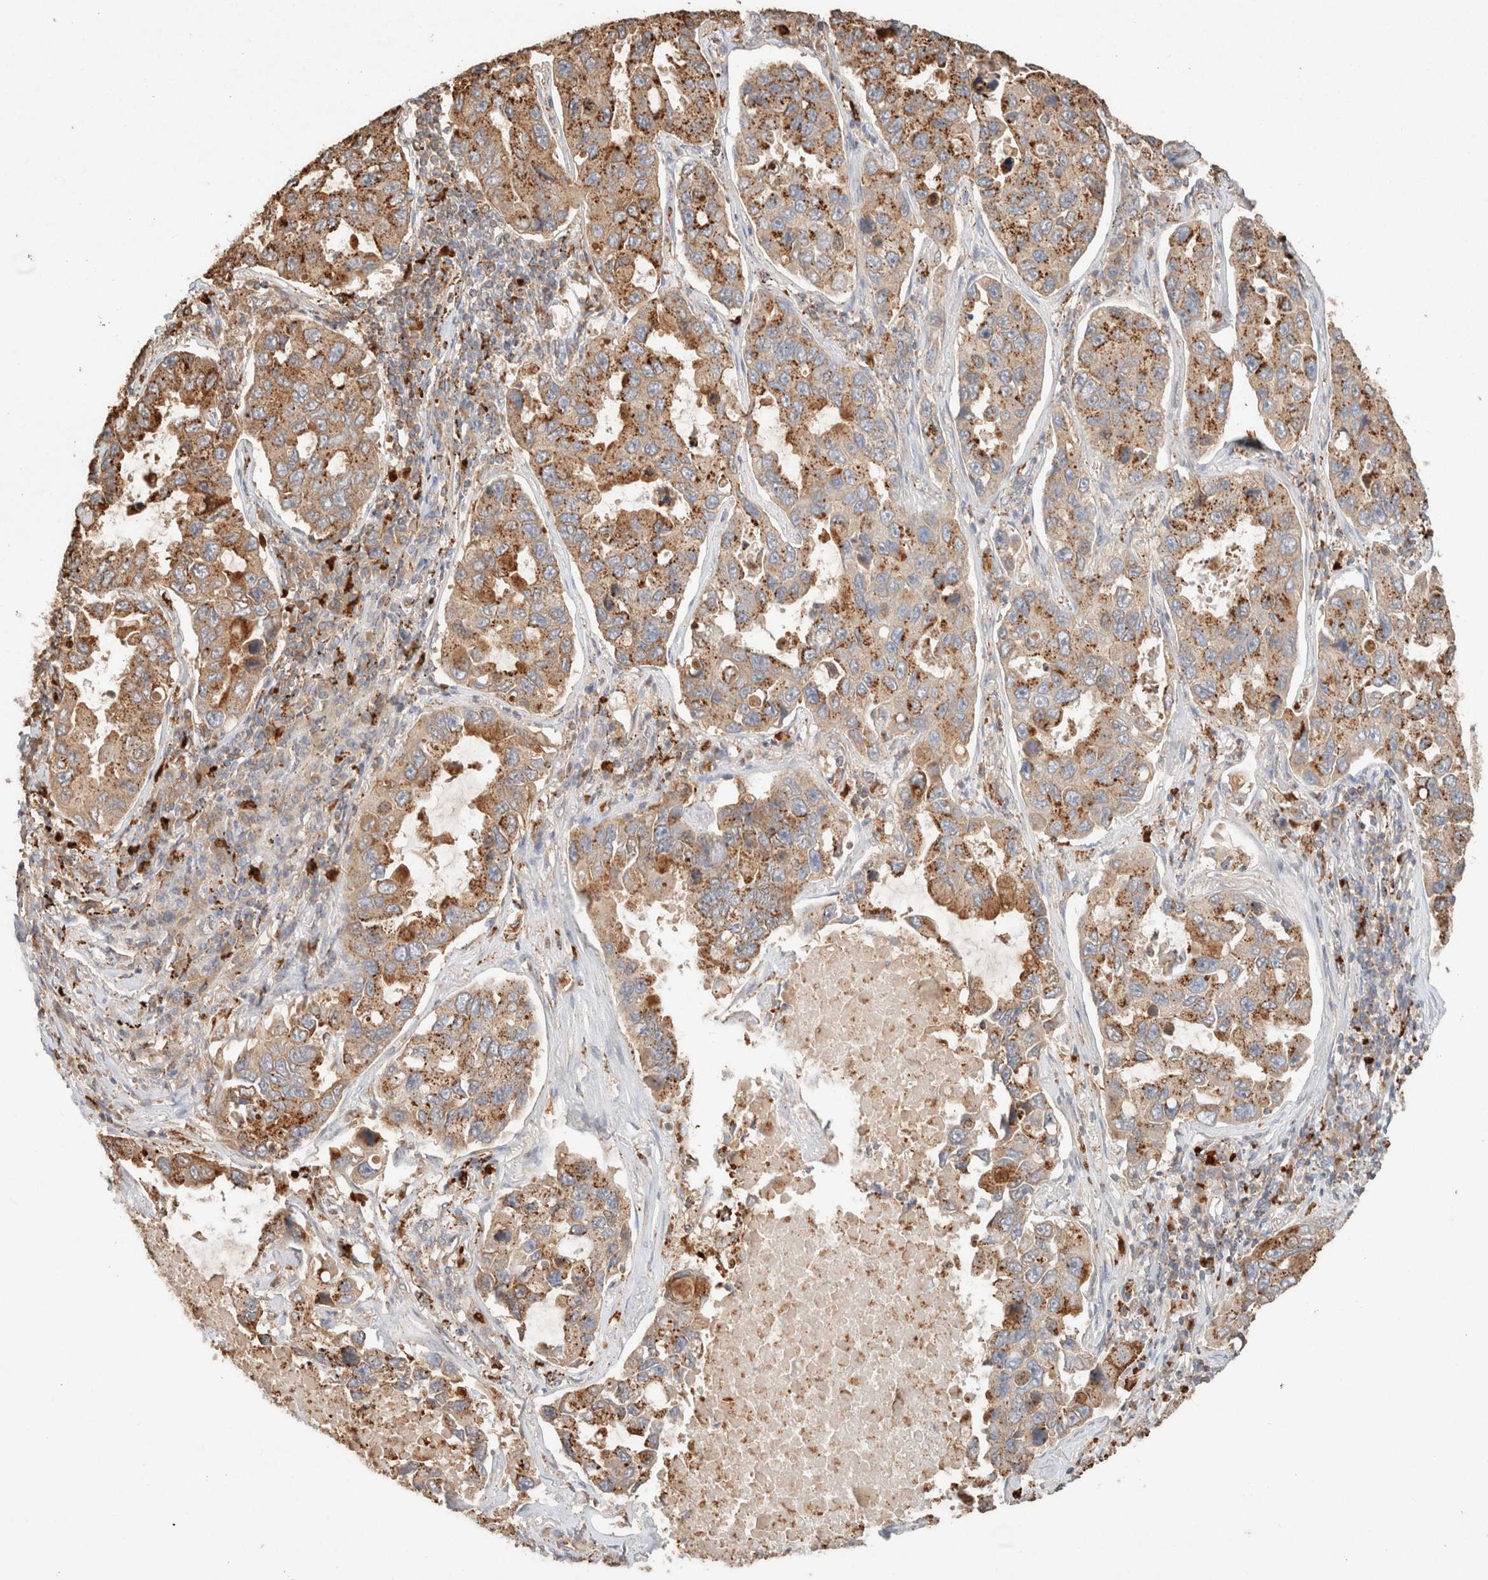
{"staining": {"intensity": "moderate", "quantity": ">75%", "location": "cytoplasmic/membranous"}, "tissue": "lung cancer", "cell_type": "Tumor cells", "image_type": "cancer", "snomed": [{"axis": "morphology", "description": "Adenocarcinoma, NOS"}, {"axis": "topography", "description": "Lung"}], "caption": "Adenocarcinoma (lung) was stained to show a protein in brown. There is medium levels of moderate cytoplasmic/membranous positivity in about >75% of tumor cells. Nuclei are stained in blue.", "gene": "CTSC", "patient": {"sex": "male", "age": 64}}